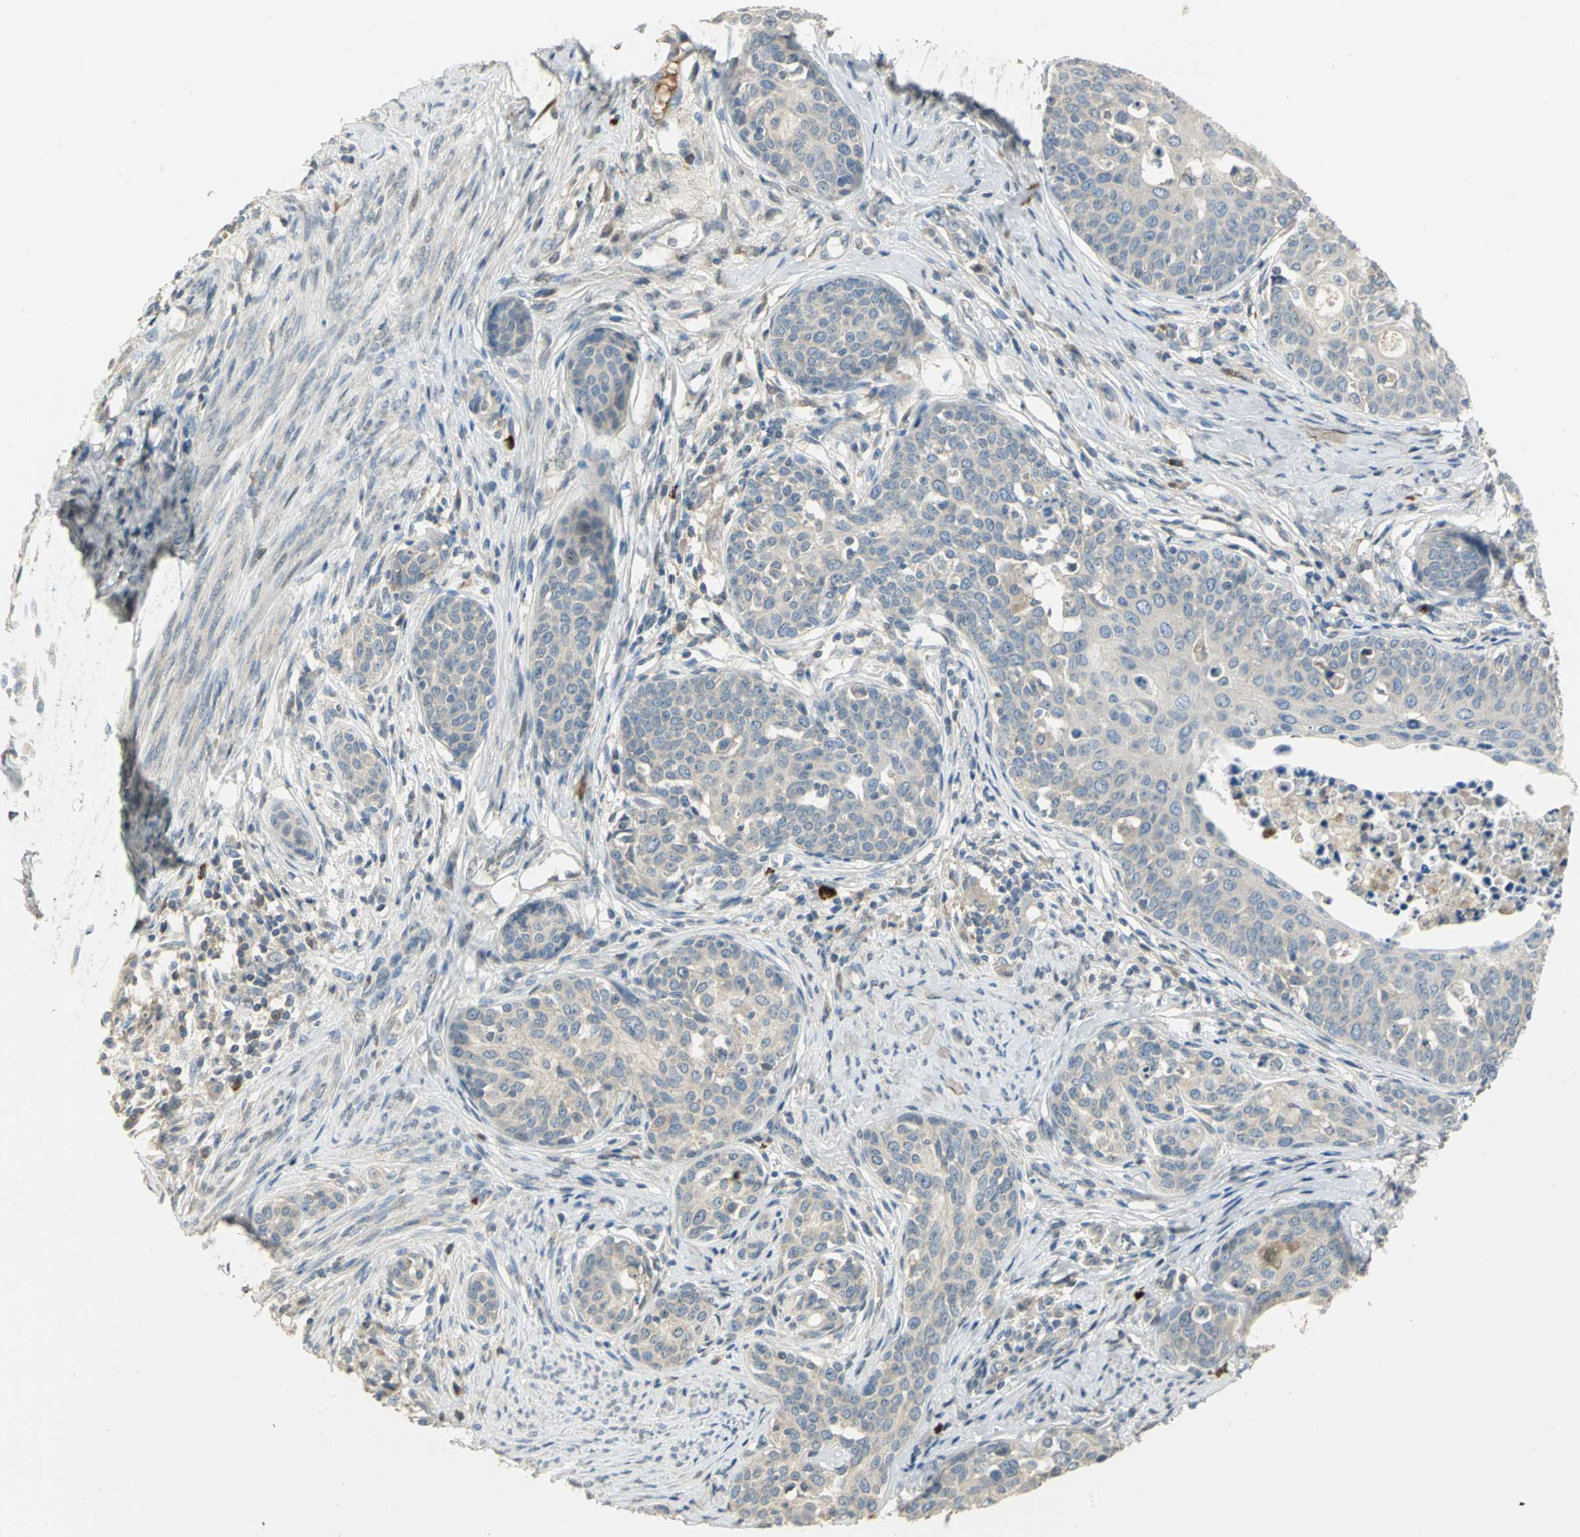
{"staining": {"intensity": "negative", "quantity": "none", "location": "none"}, "tissue": "cervical cancer", "cell_type": "Tumor cells", "image_type": "cancer", "snomed": [{"axis": "morphology", "description": "Squamous cell carcinoma, NOS"}, {"axis": "morphology", "description": "Adenocarcinoma, NOS"}, {"axis": "topography", "description": "Cervix"}], "caption": "Immunohistochemistry photomicrograph of human cervical squamous cell carcinoma stained for a protein (brown), which exhibits no expression in tumor cells.", "gene": "PROC", "patient": {"sex": "female", "age": 52}}